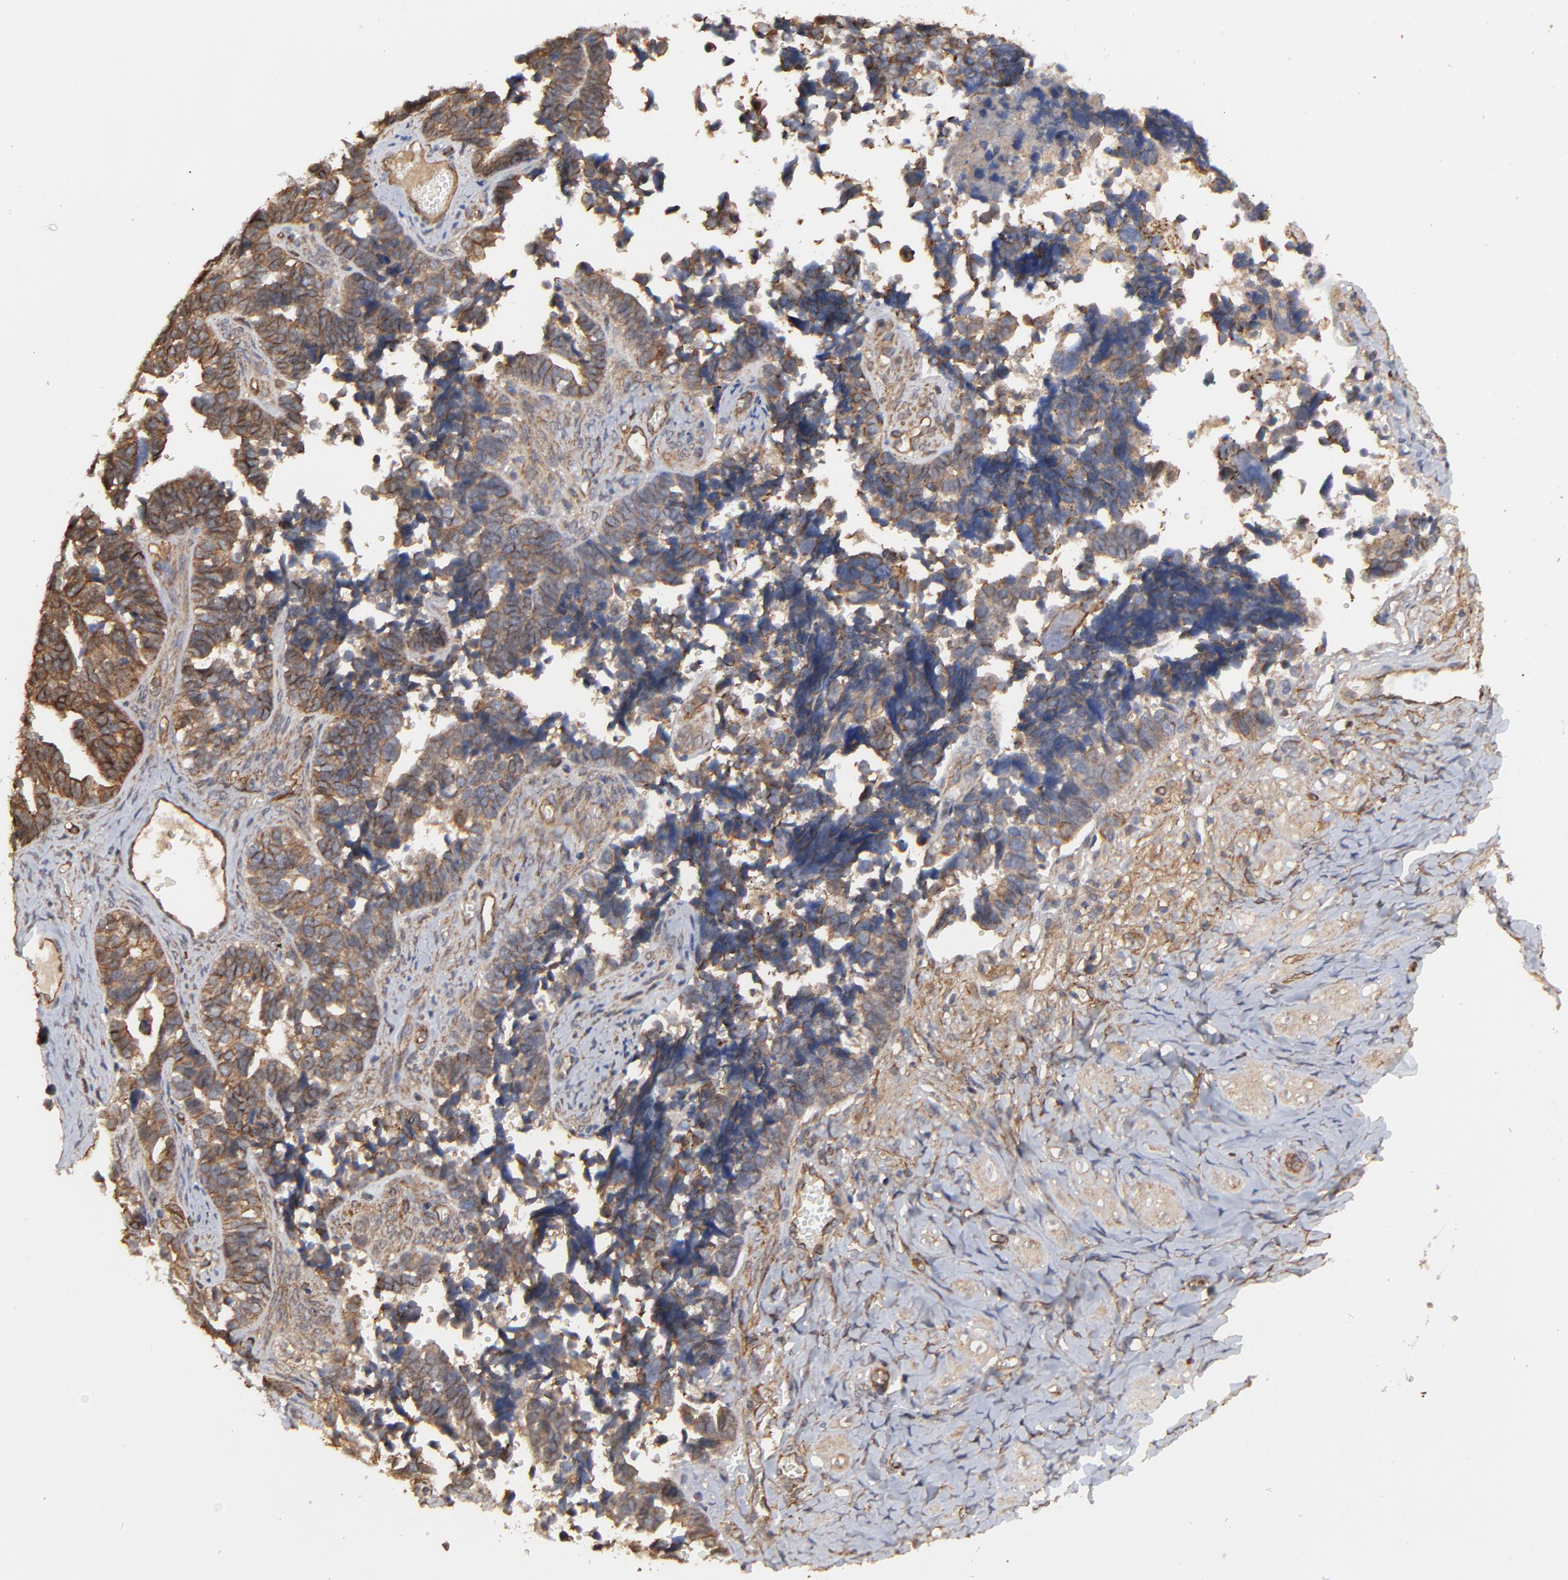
{"staining": {"intensity": "moderate", "quantity": ">75%", "location": "cytoplasmic/membranous"}, "tissue": "ovarian cancer", "cell_type": "Tumor cells", "image_type": "cancer", "snomed": [{"axis": "morphology", "description": "Cystadenocarcinoma, serous, NOS"}, {"axis": "topography", "description": "Ovary"}], "caption": "The immunohistochemical stain labels moderate cytoplasmic/membranous expression in tumor cells of ovarian cancer (serous cystadenocarcinoma) tissue.", "gene": "ARMT1", "patient": {"sex": "female", "age": 77}}